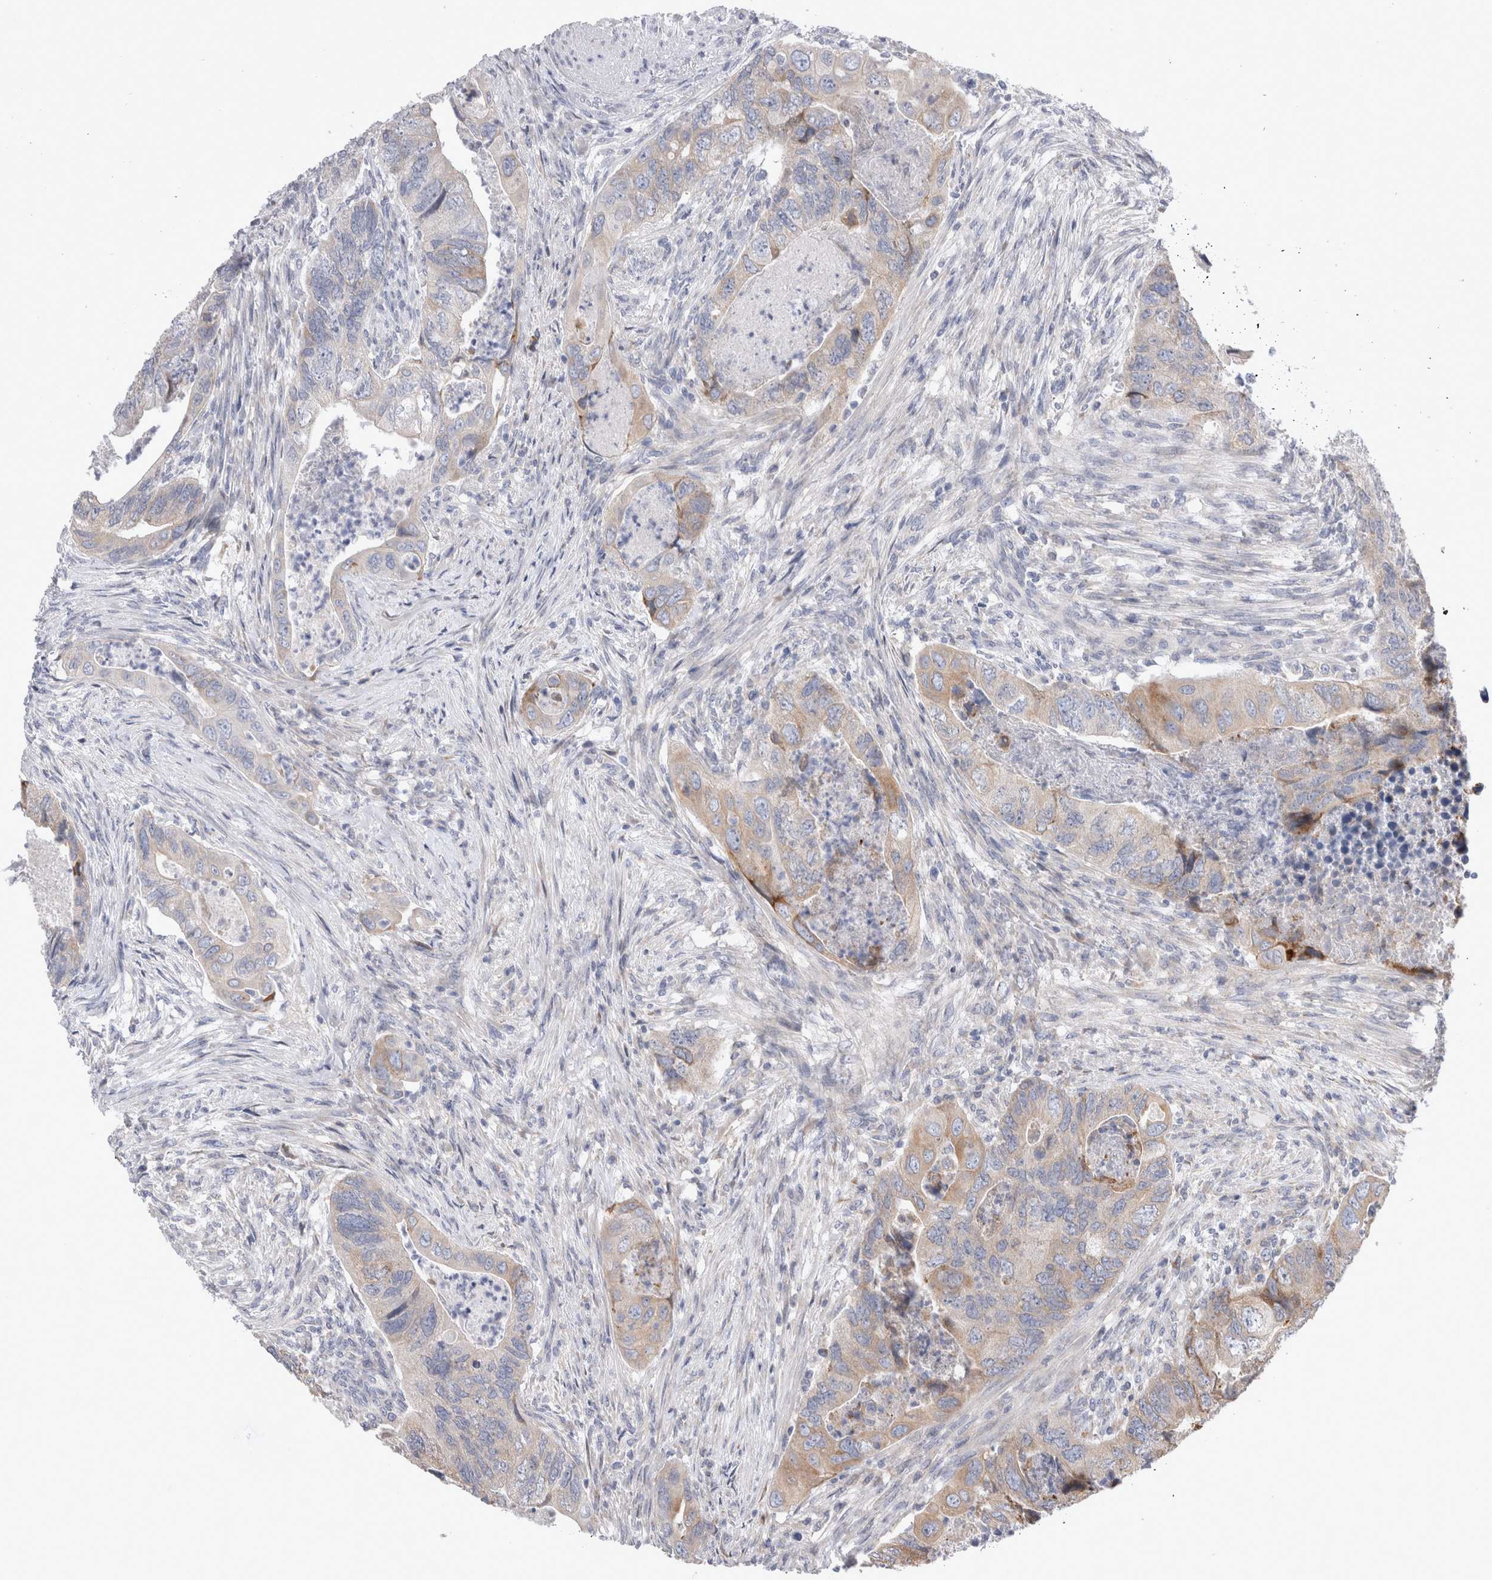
{"staining": {"intensity": "weak", "quantity": "<25%", "location": "cytoplasmic/membranous"}, "tissue": "colorectal cancer", "cell_type": "Tumor cells", "image_type": "cancer", "snomed": [{"axis": "morphology", "description": "Adenocarcinoma, NOS"}, {"axis": "topography", "description": "Rectum"}], "caption": "This is a histopathology image of IHC staining of adenocarcinoma (colorectal), which shows no positivity in tumor cells.", "gene": "TRMT9B", "patient": {"sex": "male", "age": 63}}